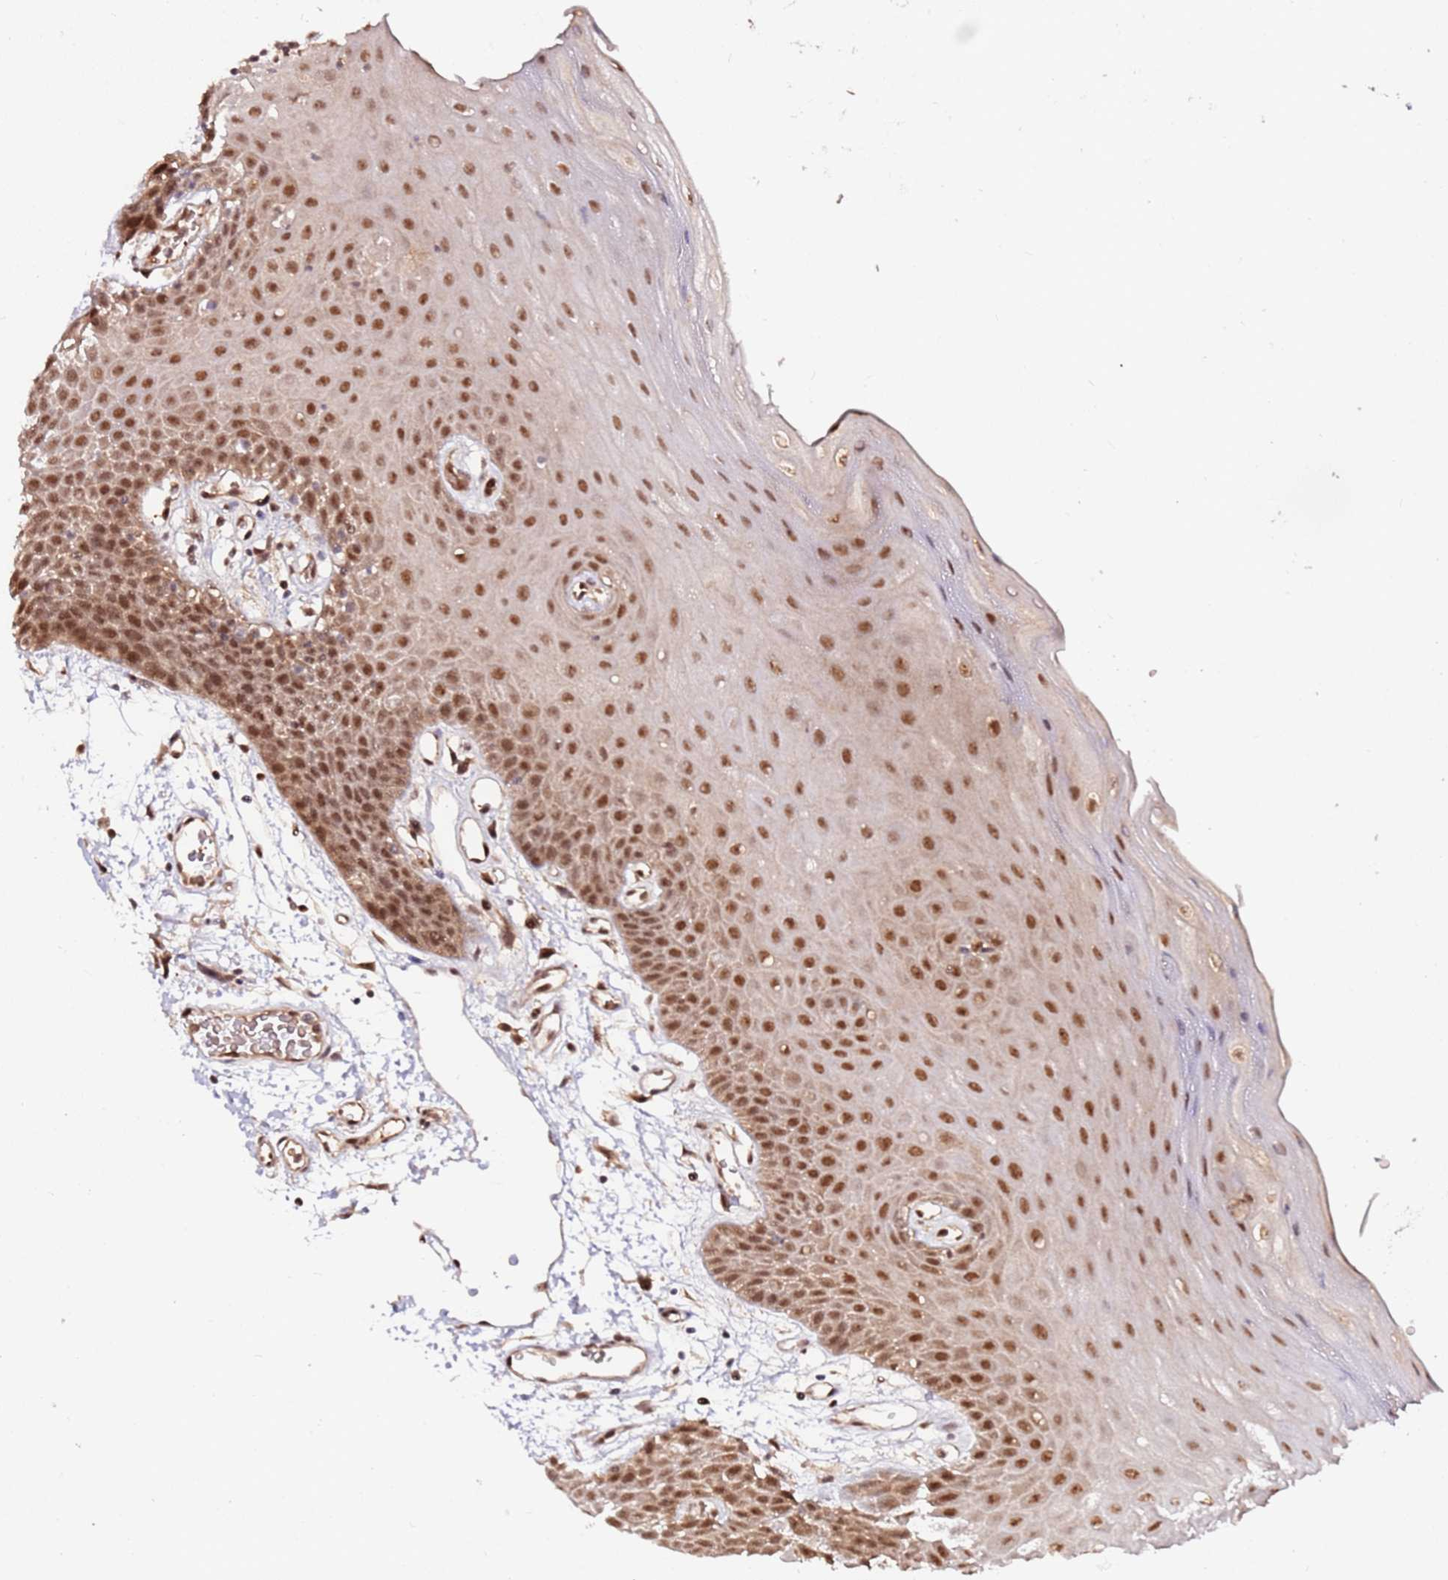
{"staining": {"intensity": "strong", "quantity": "25%-75%", "location": "nuclear"}, "tissue": "oral mucosa", "cell_type": "Squamous epithelial cells", "image_type": "normal", "snomed": [{"axis": "morphology", "description": "Normal tissue, NOS"}, {"axis": "topography", "description": "Oral tissue"}, {"axis": "topography", "description": "Tounge, NOS"}], "caption": "This histopathology image exhibits IHC staining of benign oral mucosa, with high strong nuclear positivity in about 25%-75% of squamous epithelial cells.", "gene": "RGS18", "patient": {"sex": "female", "age": 59}}